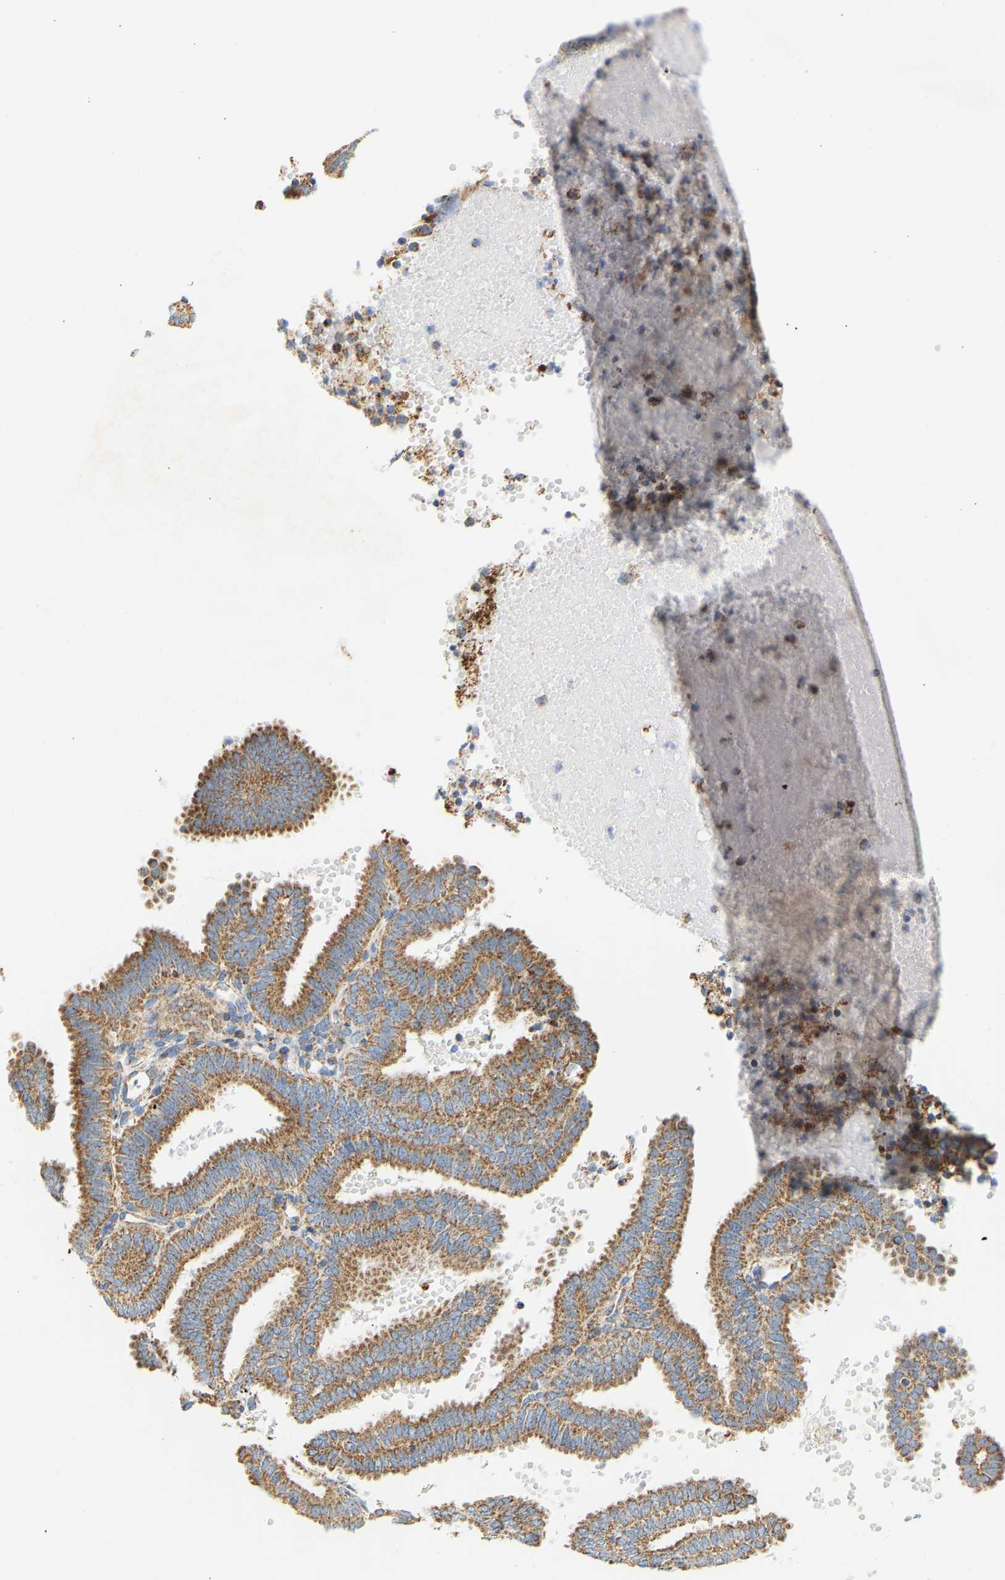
{"staining": {"intensity": "moderate", "quantity": ">75%", "location": "cytoplasmic/membranous"}, "tissue": "endometrial cancer", "cell_type": "Tumor cells", "image_type": "cancer", "snomed": [{"axis": "morphology", "description": "Adenocarcinoma, NOS"}, {"axis": "topography", "description": "Endometrium"}], "caption": "Tumor cells display medium levels of moderate cytoplasmic/membranous positivity in approximately >75% of cells in endometrial adenocarcinoma.", "gene": "GRPEL2", "patient": {"sex": "female", "age": 58}}